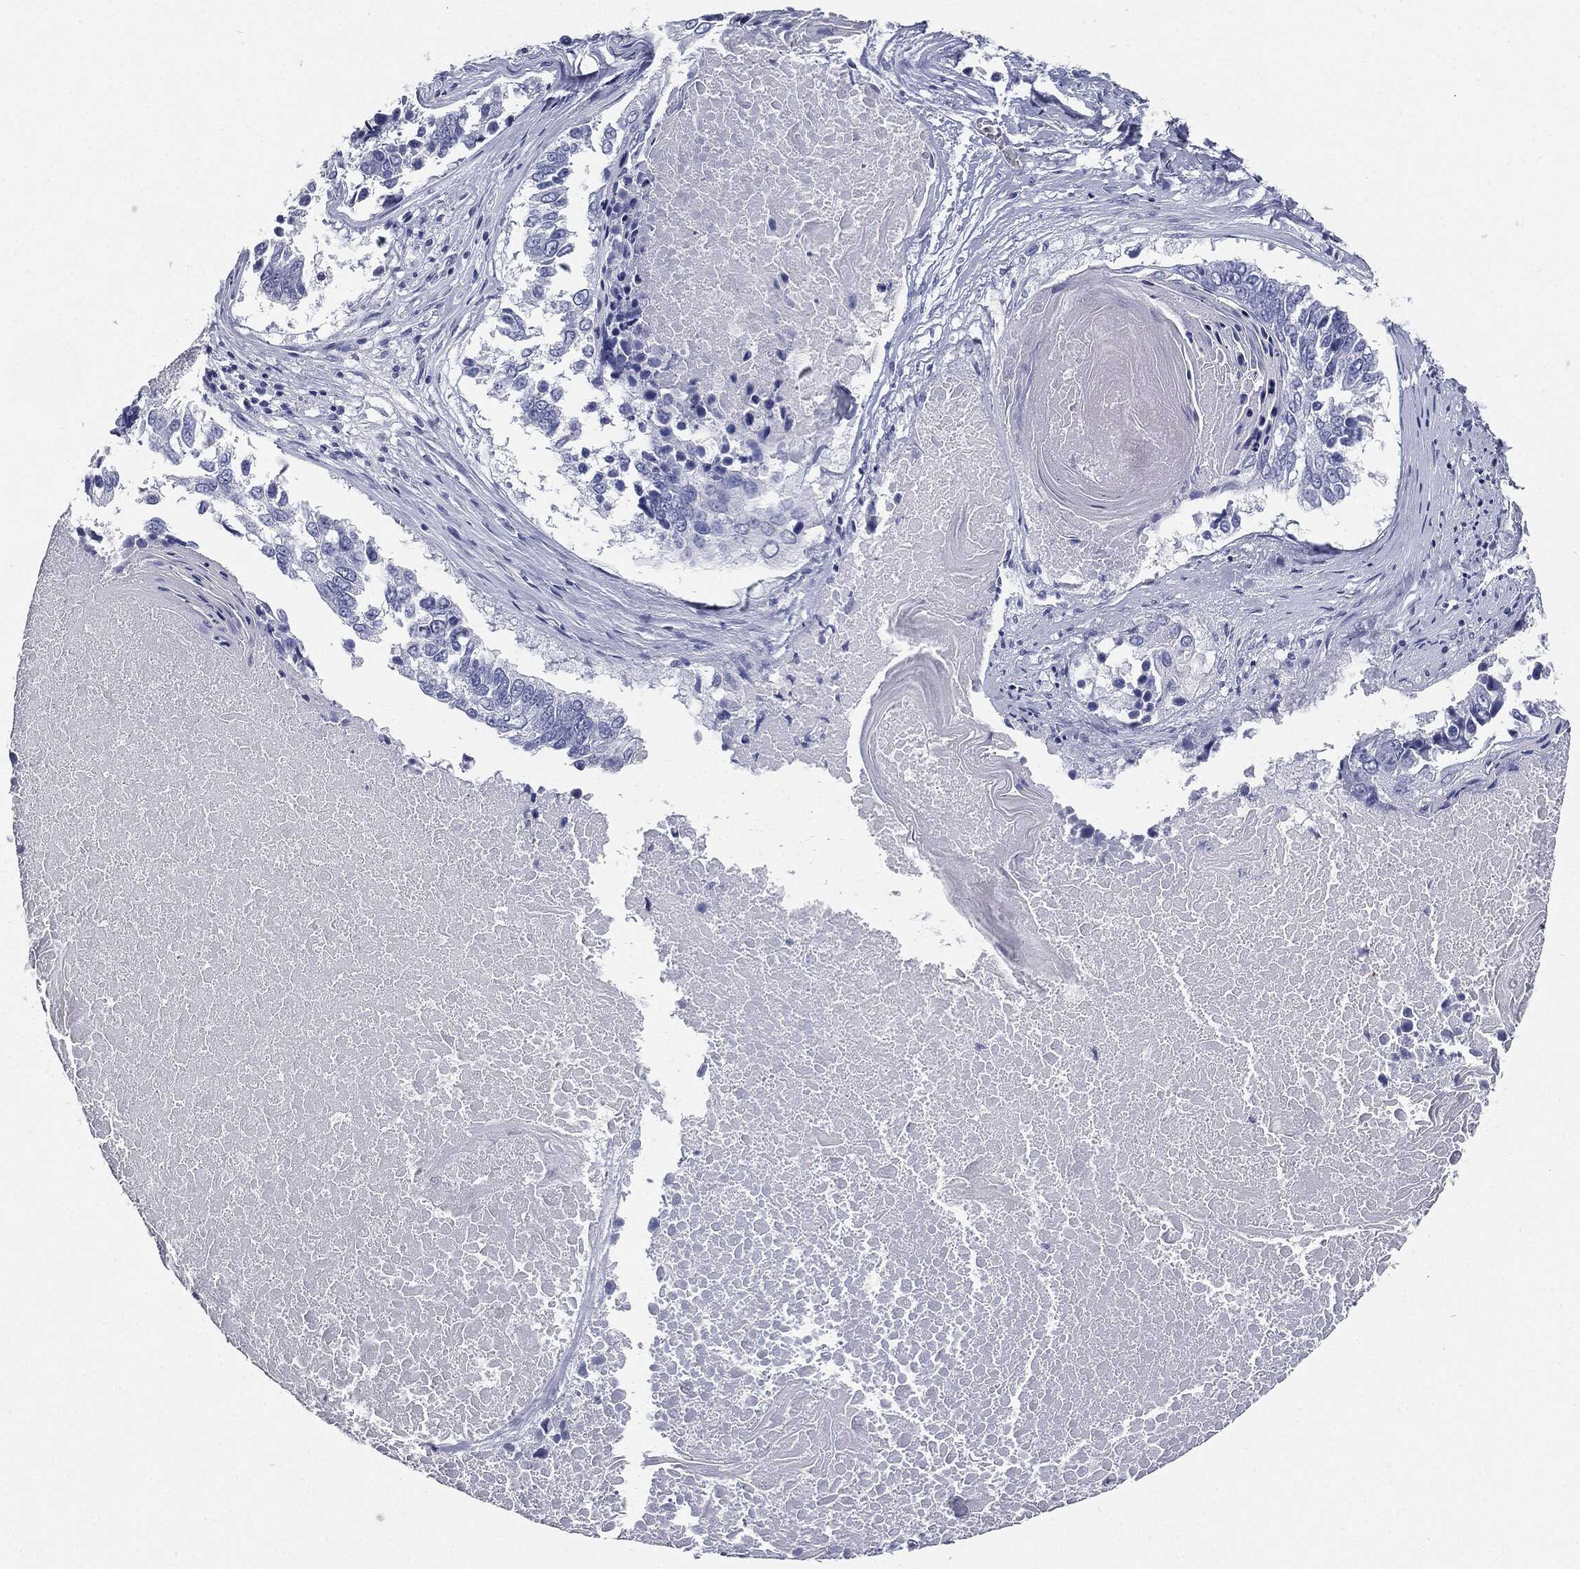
{"staining": {"intensity": "negative", "quantity": "none", "location": "none"}, "tissue": "lung cancer", "cell_type": "Tumor cells", "image_type": "cancer", "snomed": [{"axis": "morphology", "description": "Squamous cell carcinoma, NOS"}, {"axis": "topography", "description": "Lung"}], "caption": "Immunohistochemistry (IHC) of squamous cell carcinoma (lung) reveals no staining in tumor cells.", "gene": "CUZD1", "patient": {"sex": "male", "age": 73}}